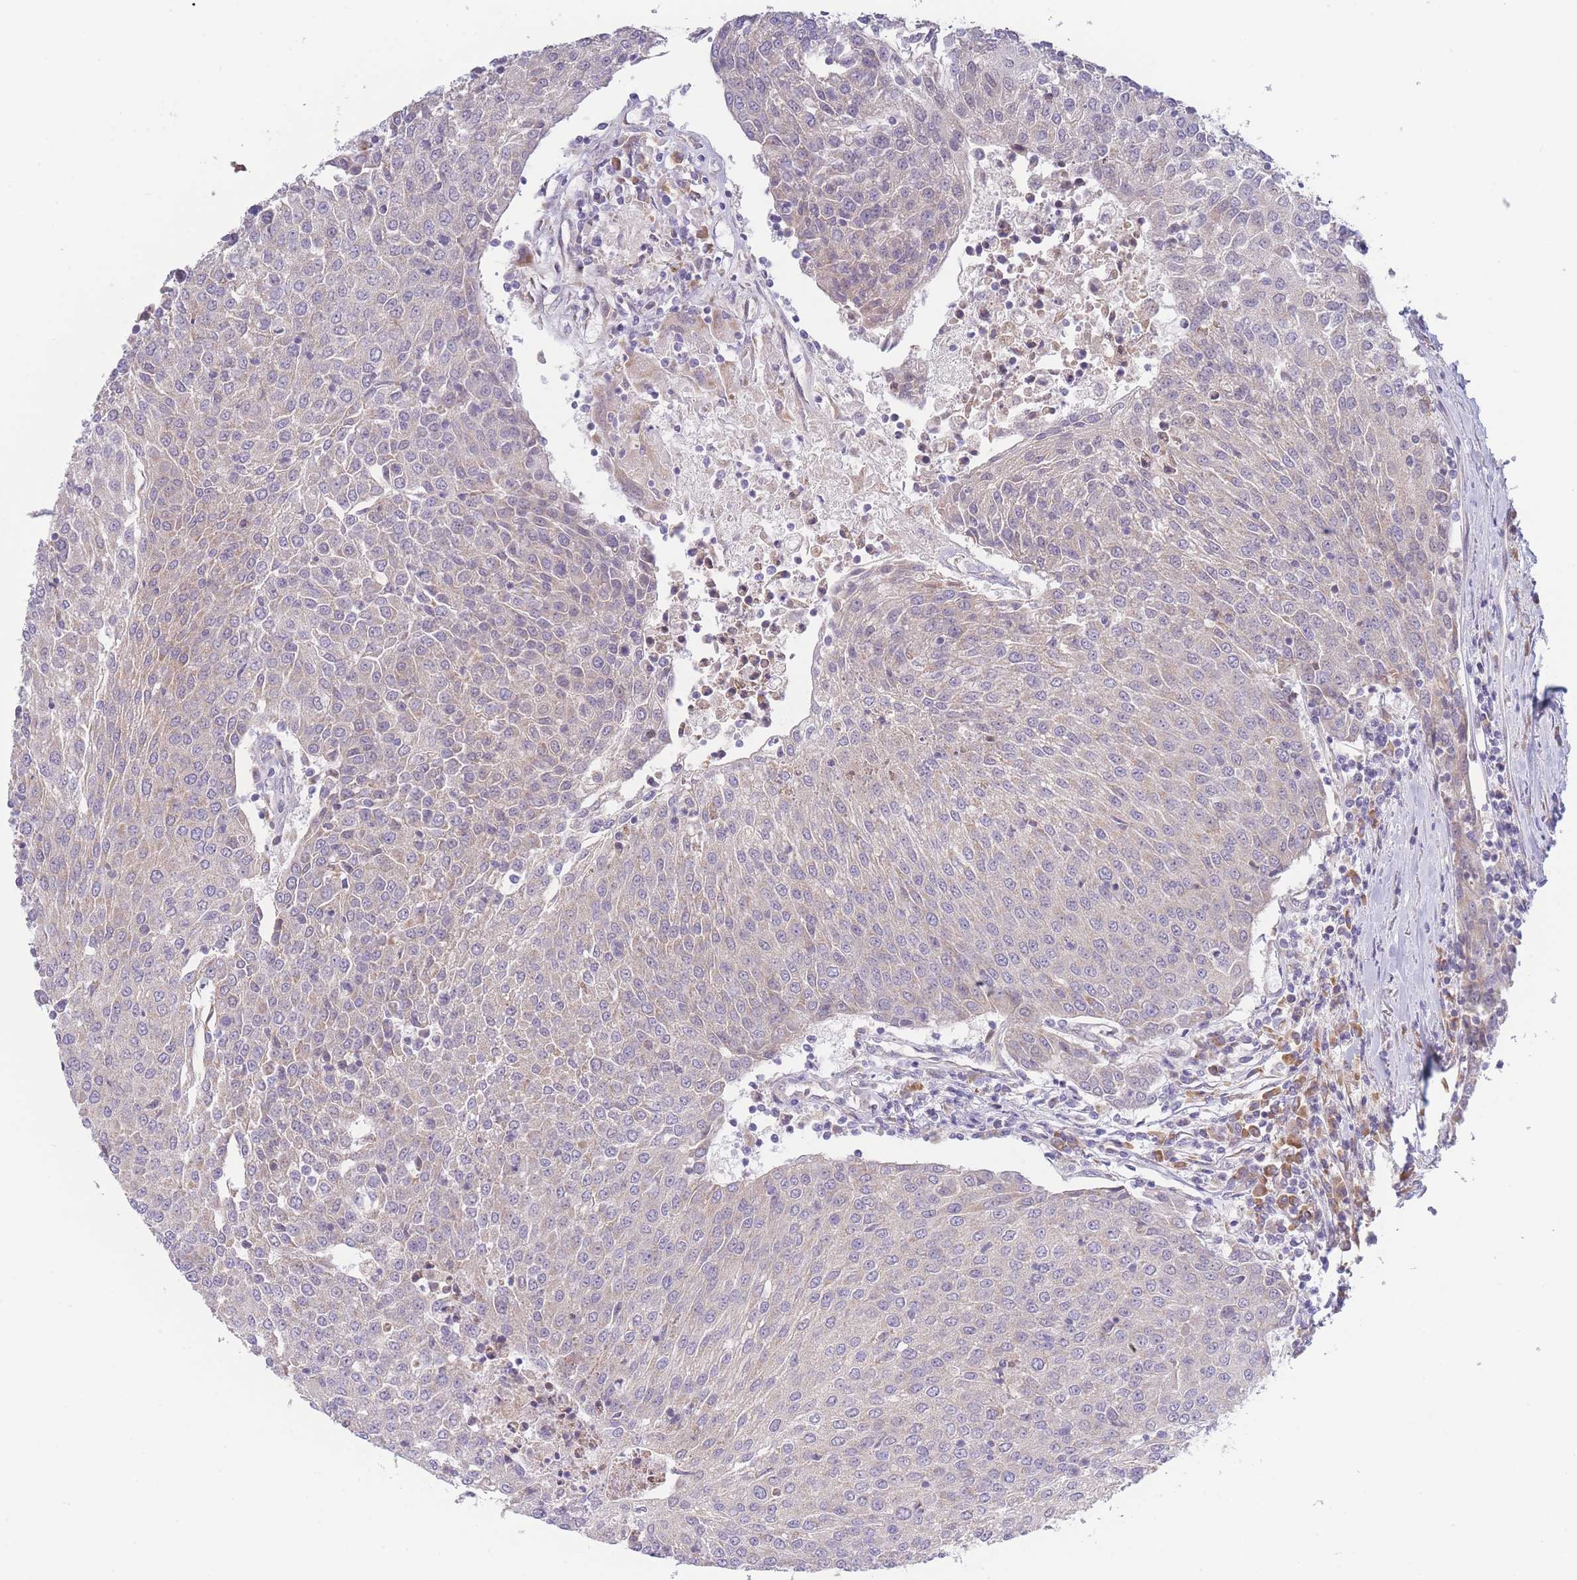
{"staining": {"intensity": "negative", "quantity": "none", "location": "none"}, "tissue": "urothelial cancer", "cell_type": "Tumor cells", "image_type": "cancer", "snomed": [{"axis": "morphology", "description": "Urothelial carcinoma, High grade"}, {"axis": "topography", "description": "Urinary bladder"}], "caption": "Tumor cells are negative for brown protein staining in urothelial cancer.", "gene": "FAM227B", "patient": {"sex": "female", "age": 85}}